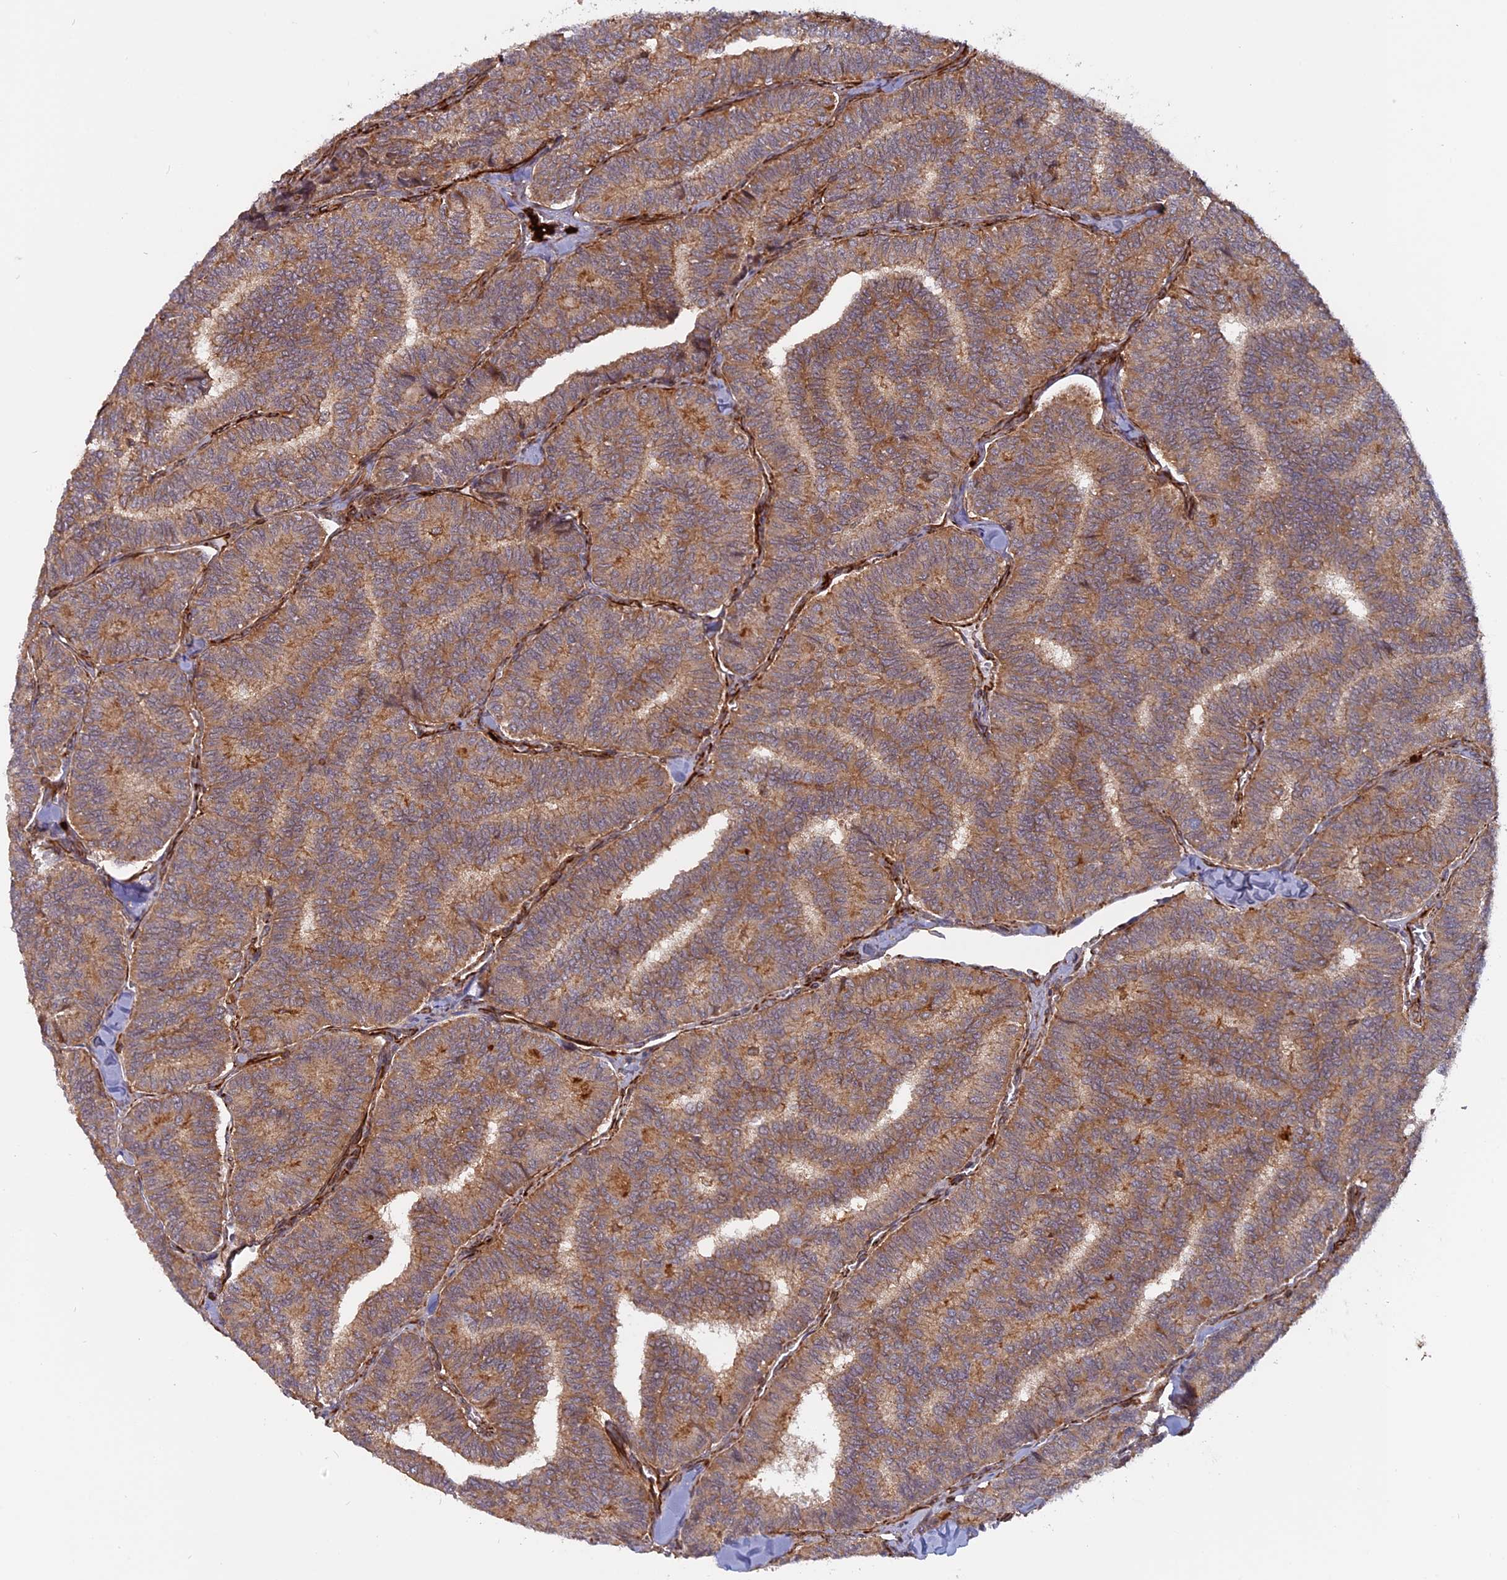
{"staining": {"intensity": "moderate", "quantity": ">75%", "location": "cytoplasmic/membranous"}, "tissue": "thyroid cancer", "cell_type": "Tumor cells", "image_type": "cancer", "snomed": [{"axis": "morphology", "description": "Papillary adenocarcinoma, NOS"}, {"axis": "topography", "description": "Thyroid gland"}], "caption": "About >75% of tumor cells in human thyroid papillary adenocarcinoma reveal moderate cytoplasmic/membranous protein expression as visualized by brown immunohistochemical staining.", "gene": "PHLDB3", "patient": {"sex": "female", "age": 35}}